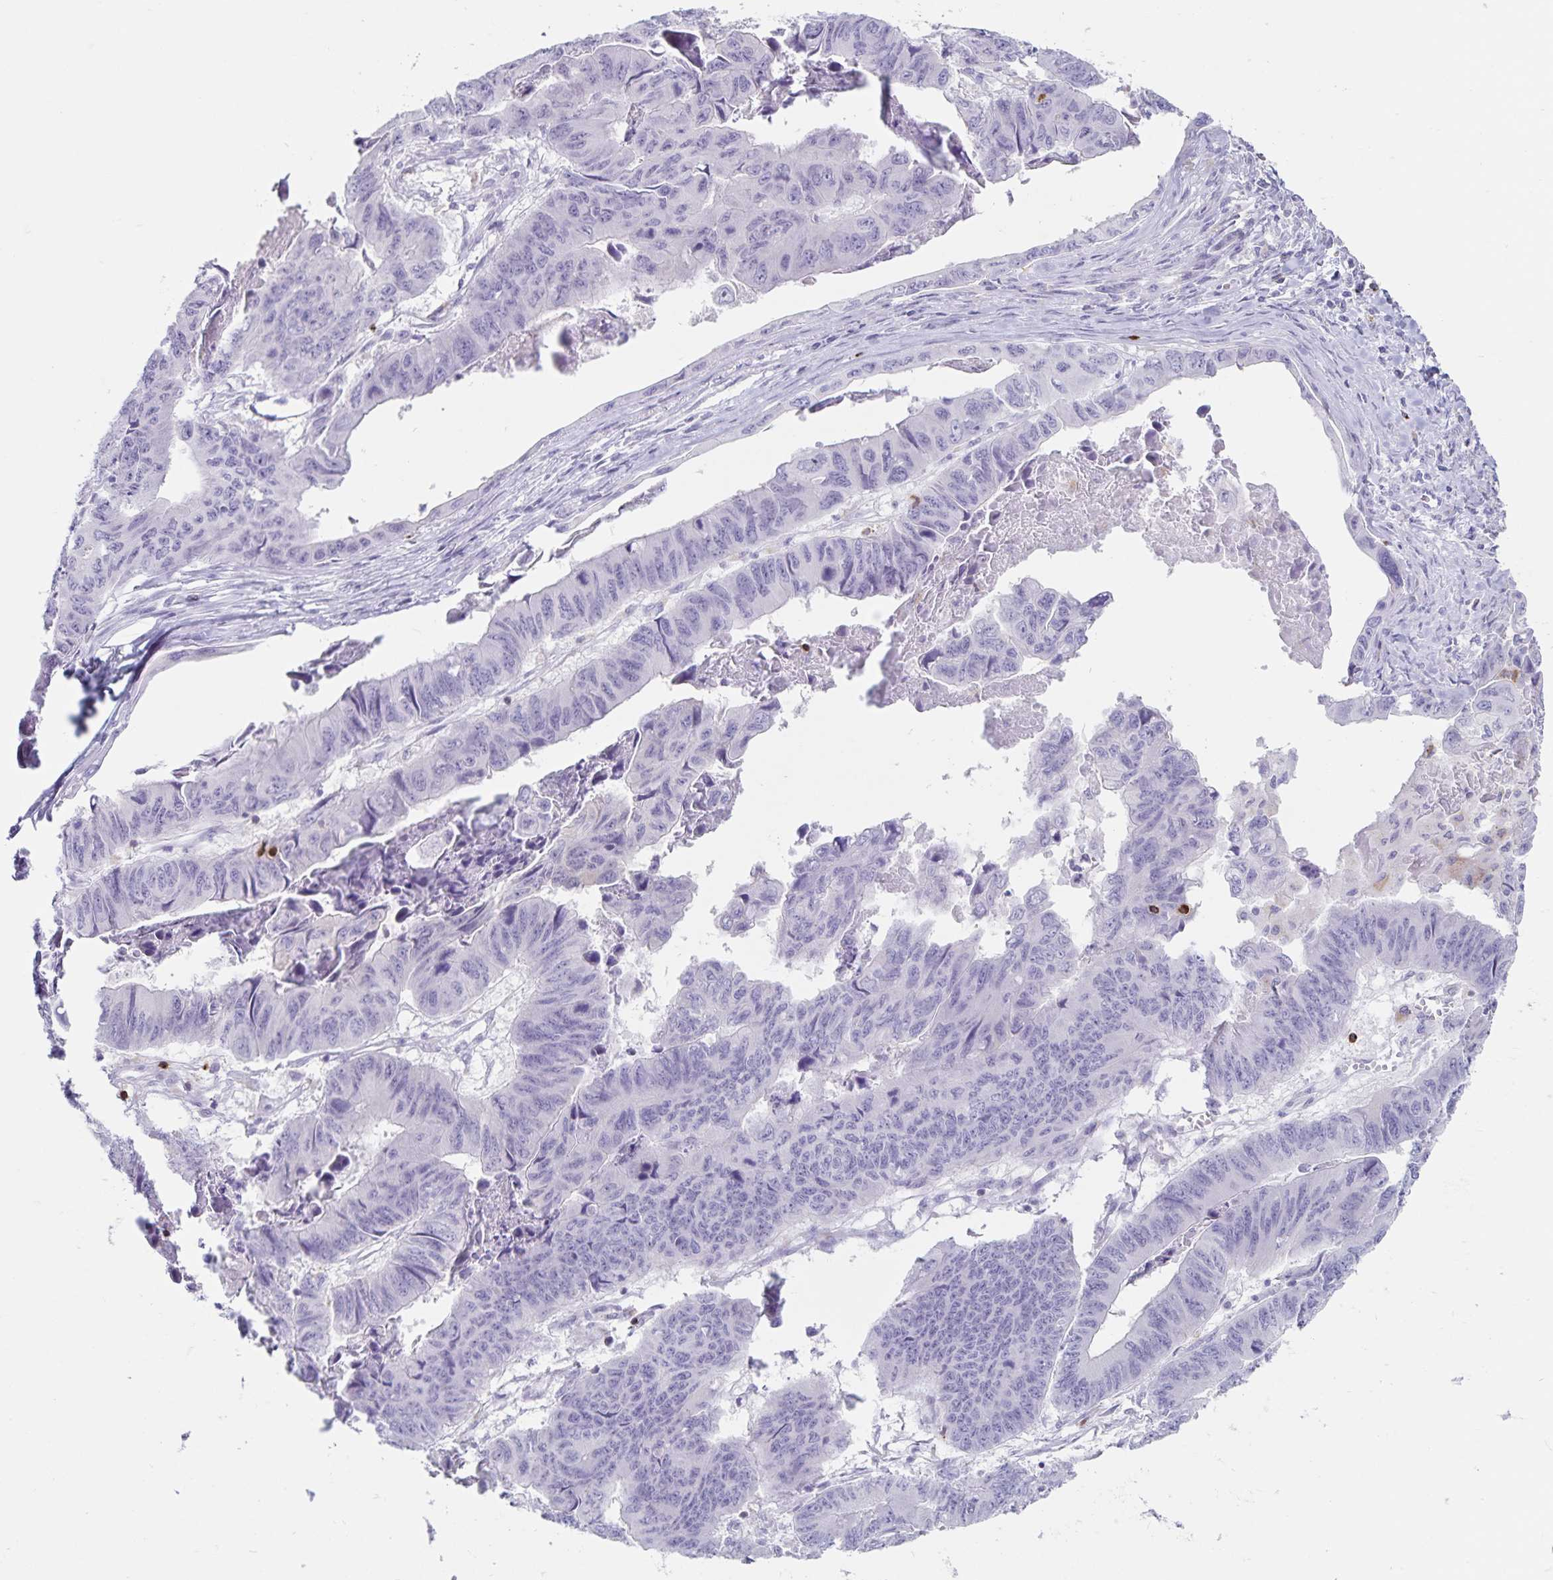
{"staining": {"intensity": "negative", "quantity": "none", "location": "none"}, "tissue": "stomach cancer", "cell_type": "Tumor cells", "image_type": "cancer", "snomed": [{"axis": "morphology", "description": "Adenocarcinoma, NOS"}, {"axis": "topography", "description": "Stomach, lower"}], "caption": "Protein analysis of stomach adenocarcinoma demonstrates no significant expression in tumor cells.", "gene": "GNLY", "patient": {"sex": "male", "age": 77}}